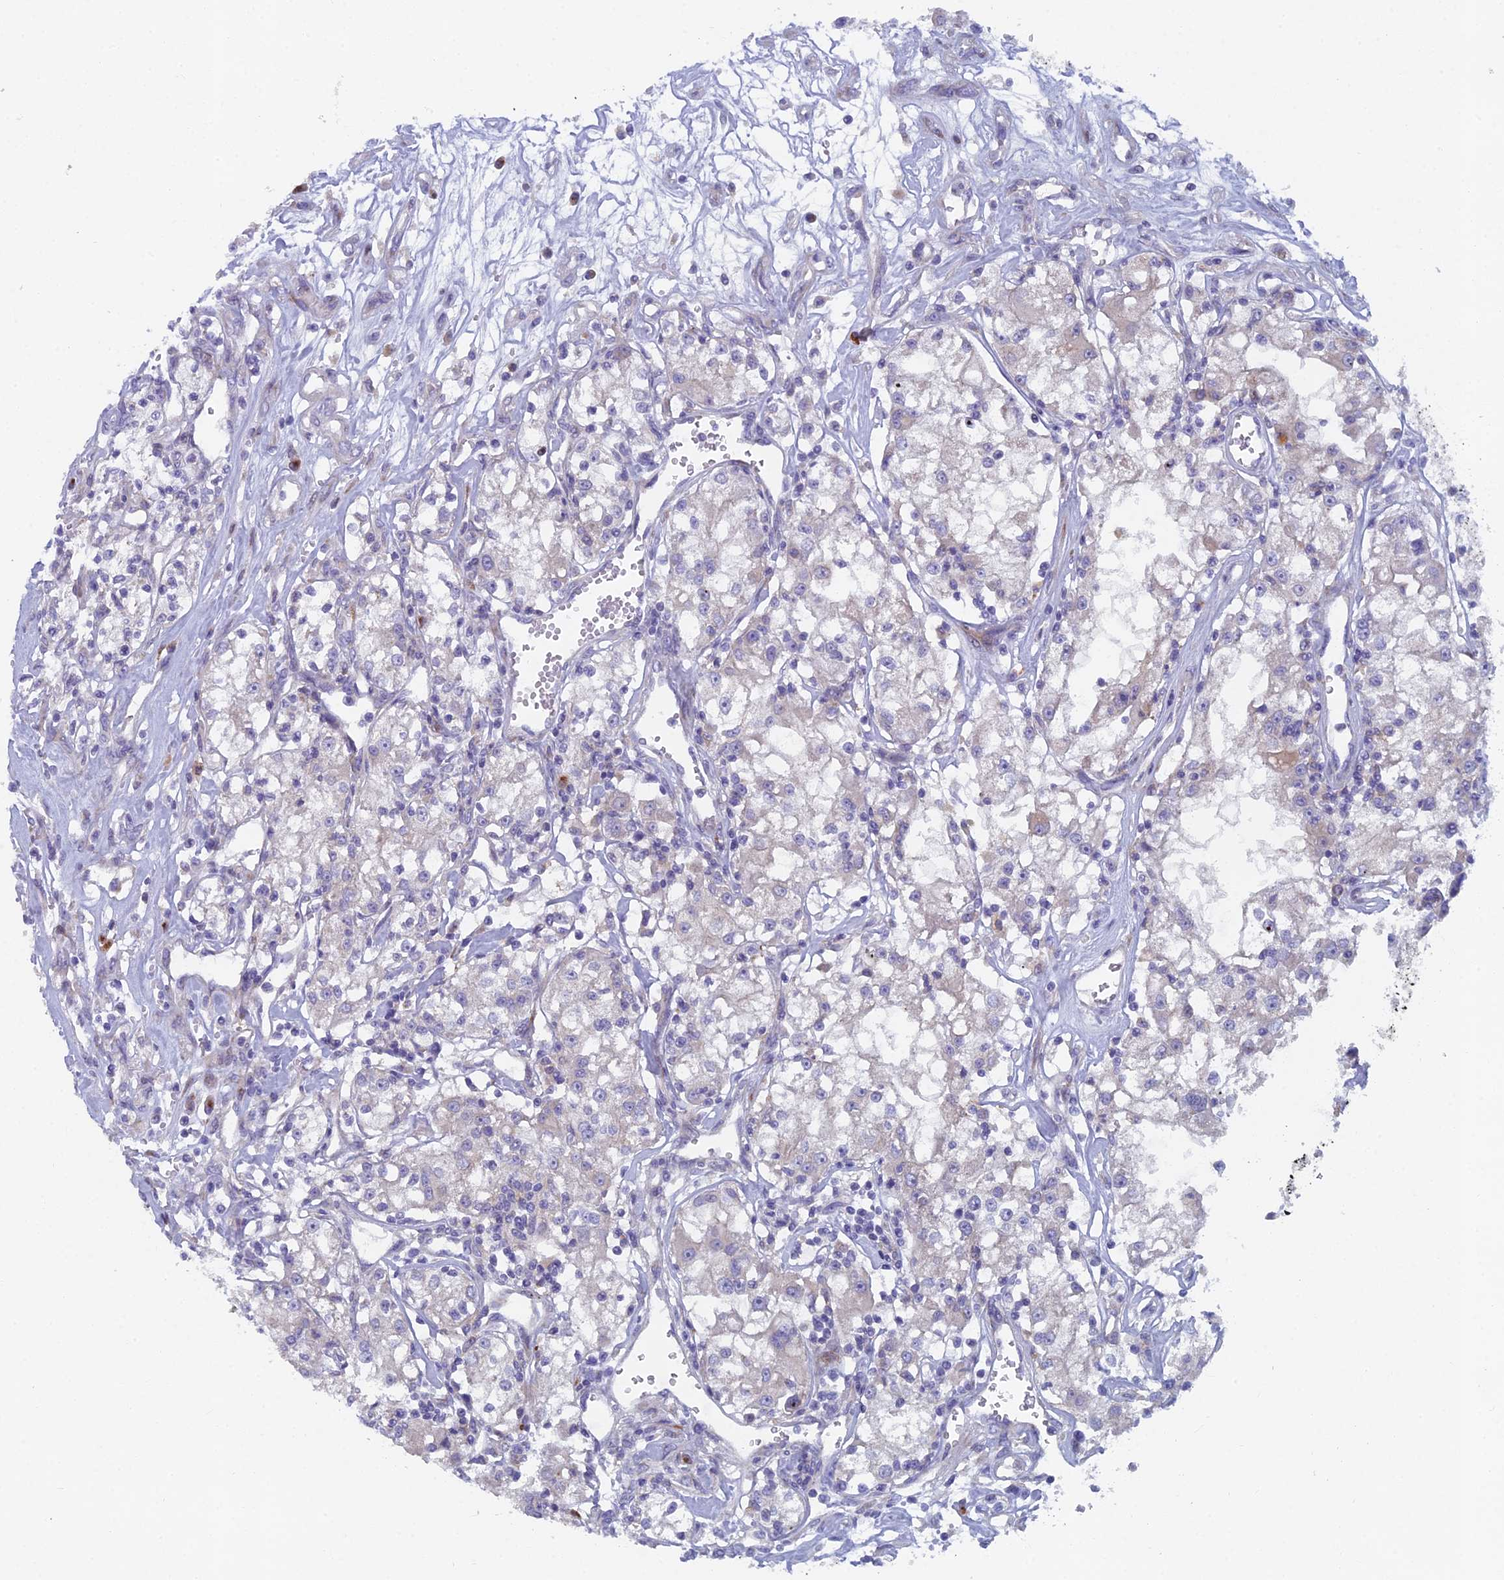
{"staining": {"intensity": "negative", "quantity": "none", "location": "none"}, "tissue": "renal cancer", "cell_type": "Tumor cells", "image_type": "cancer", "snomed": [{"axis": "morphology", "description": "Adenocarcinoma, NOS"}, {"axis": "topography", "description": "Kidney"}], "caption": "Tumor cells show no significant protein staining in renal adenocarcinoma. (DAB (3,3'-diaminobenzidine) immunohistochemistry visualized using brightfield microscopy, high magnification).", "gene": "B9D2", "patient": {"sex": "female", "age": 59}}